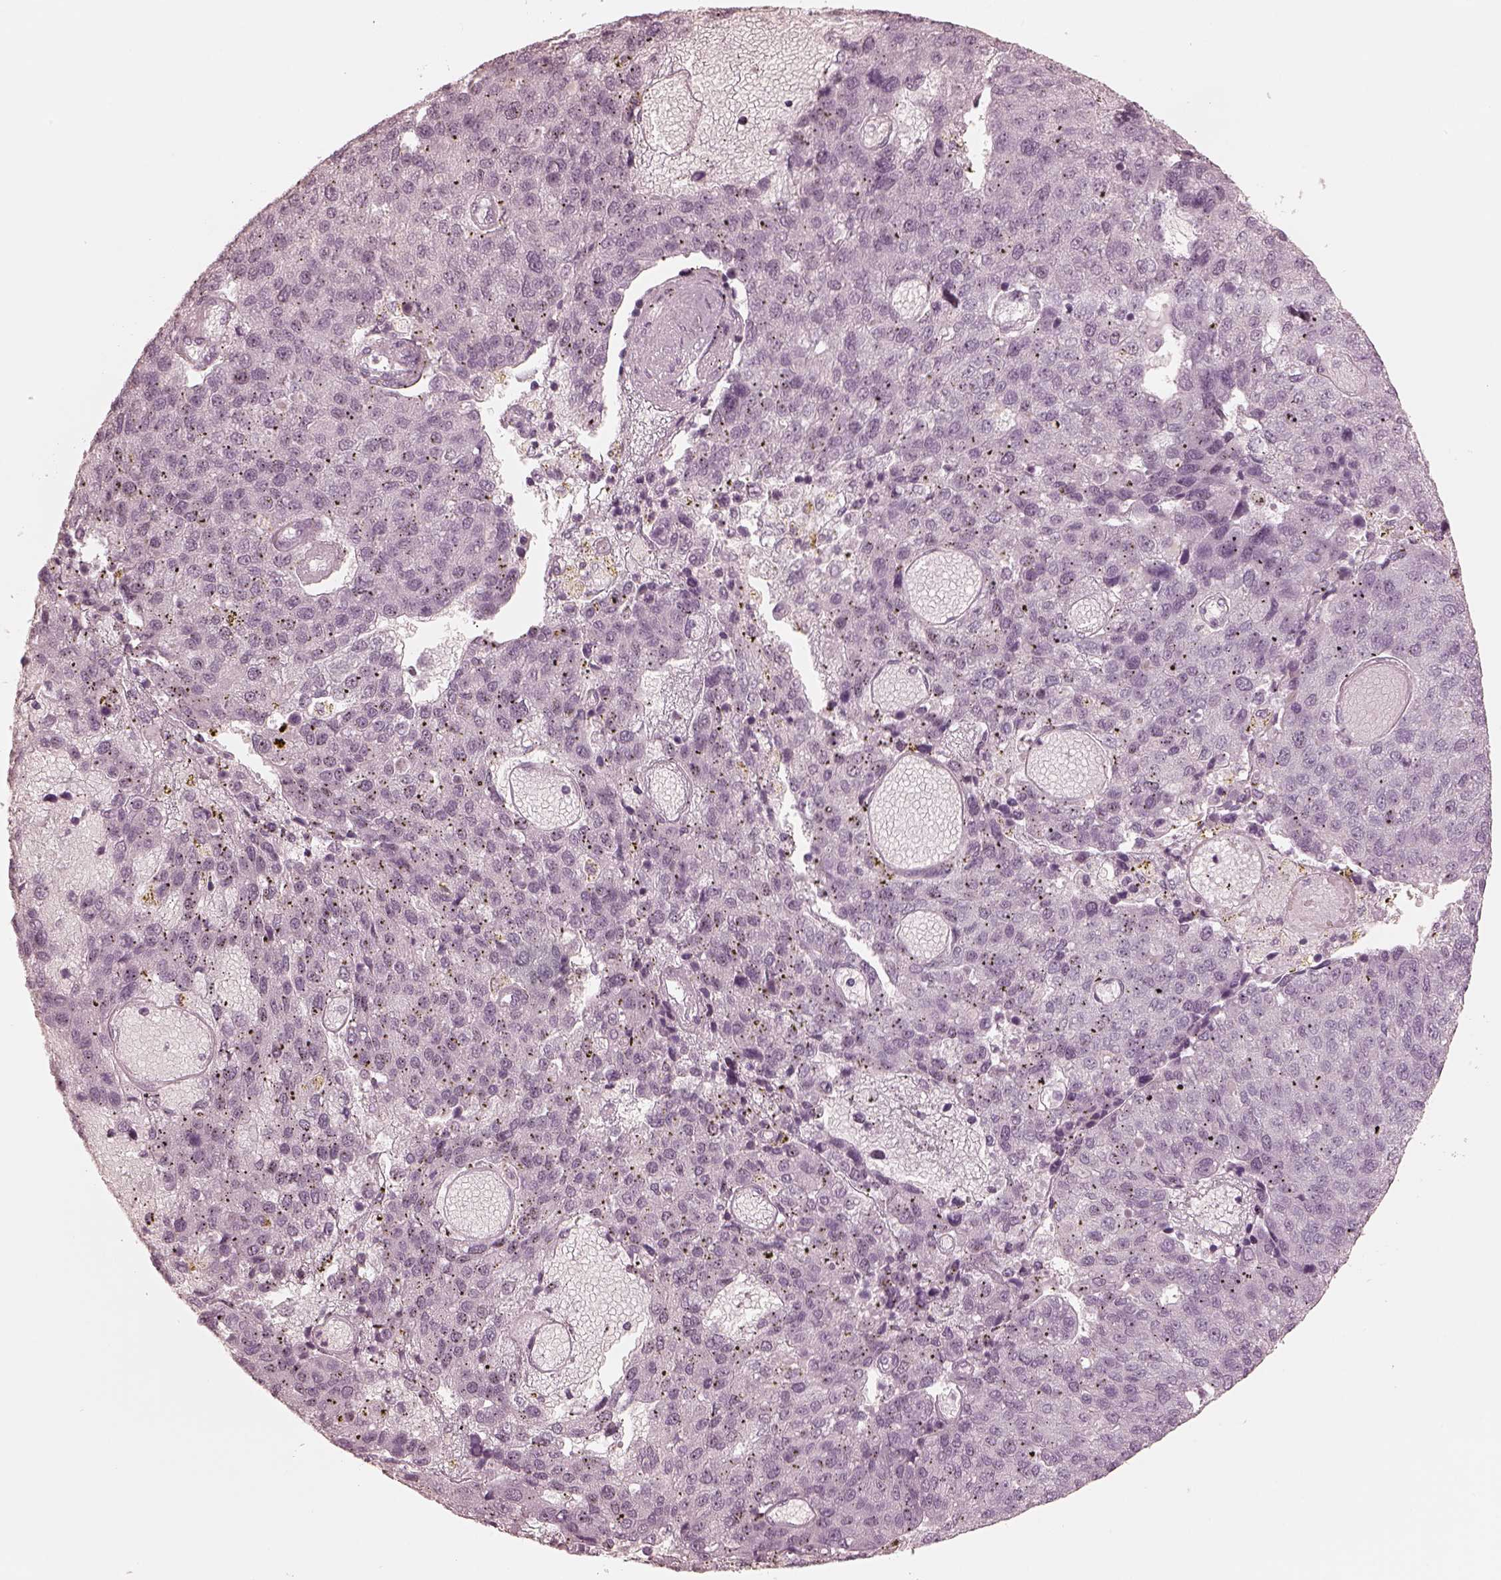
{"staining": {"intensity": "negative", "quantity": "none", "location": "none"}, "tissue": "pancreatic cancer", "cell_type": "Tumor cells", "image_type": "cancer", "snomed": [{"axis": "morphology", "description": "Adenocarcinoma, NOS"}, {"axis": "topography", "description": "Pancreas"}], "caption": "Photomicrograph shows no protein staining in tumor cells of adenocarcinoma (pancreatic) tissue.", "gene": "CALR3", "patient": {"sex": "female", "age": 61}}